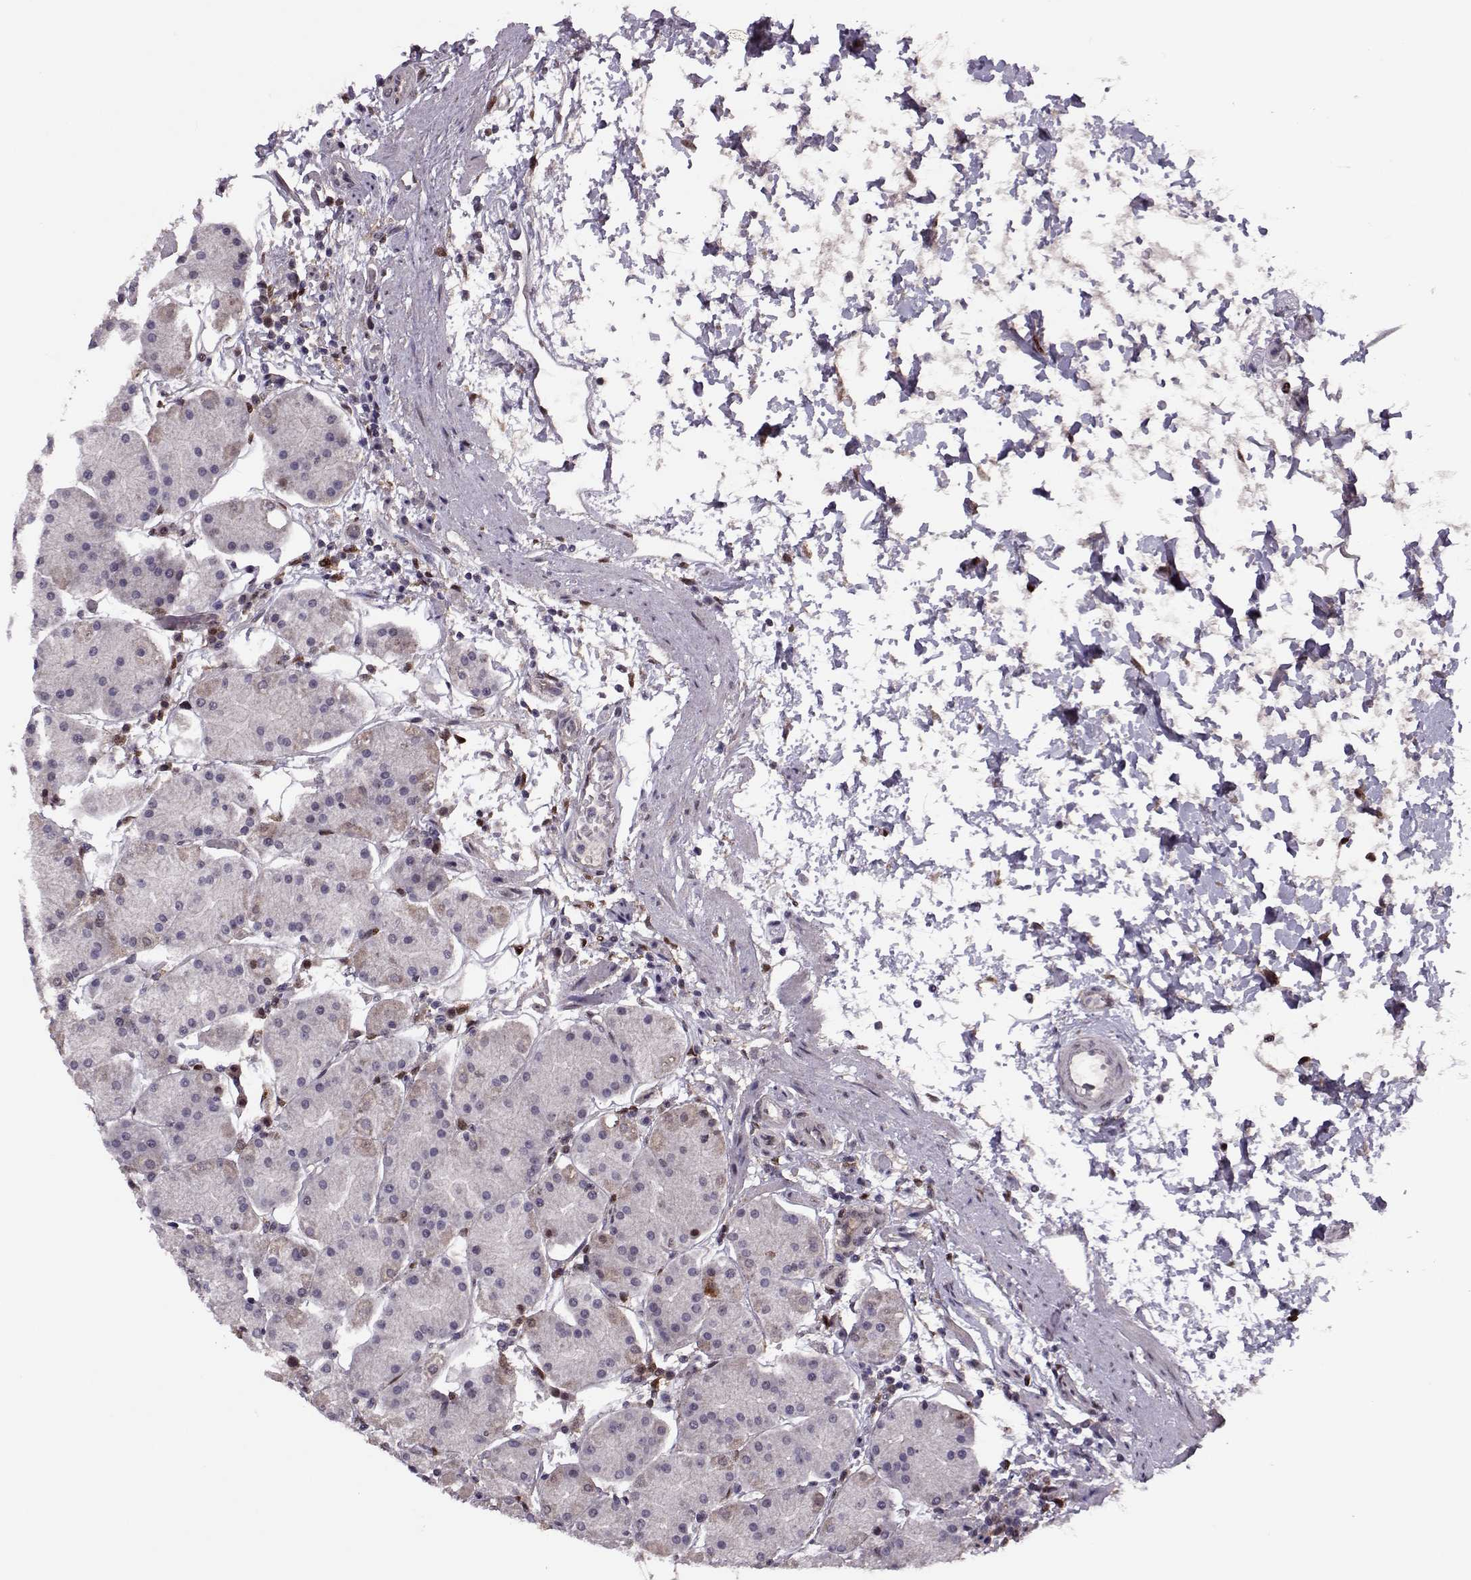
{"staining": {"intensity": "weak", "quantity": "<25%", "location": "nuclear"}, "tissue": "stomach", "cell_type": "Glandular cells", "image_type": "normal", "snomed": [{"axis": "morphology", "description": "Normal tissue, NOS"}, {"axis": "topography", "description": "Stomach"}], "caption": "IHC histopathology image of unremarkable stomach stained for a protein (brown), which reveals no expression in glandular cells.", "gene": "CDK4", "patient": {"sex": "male", "age": 54}}